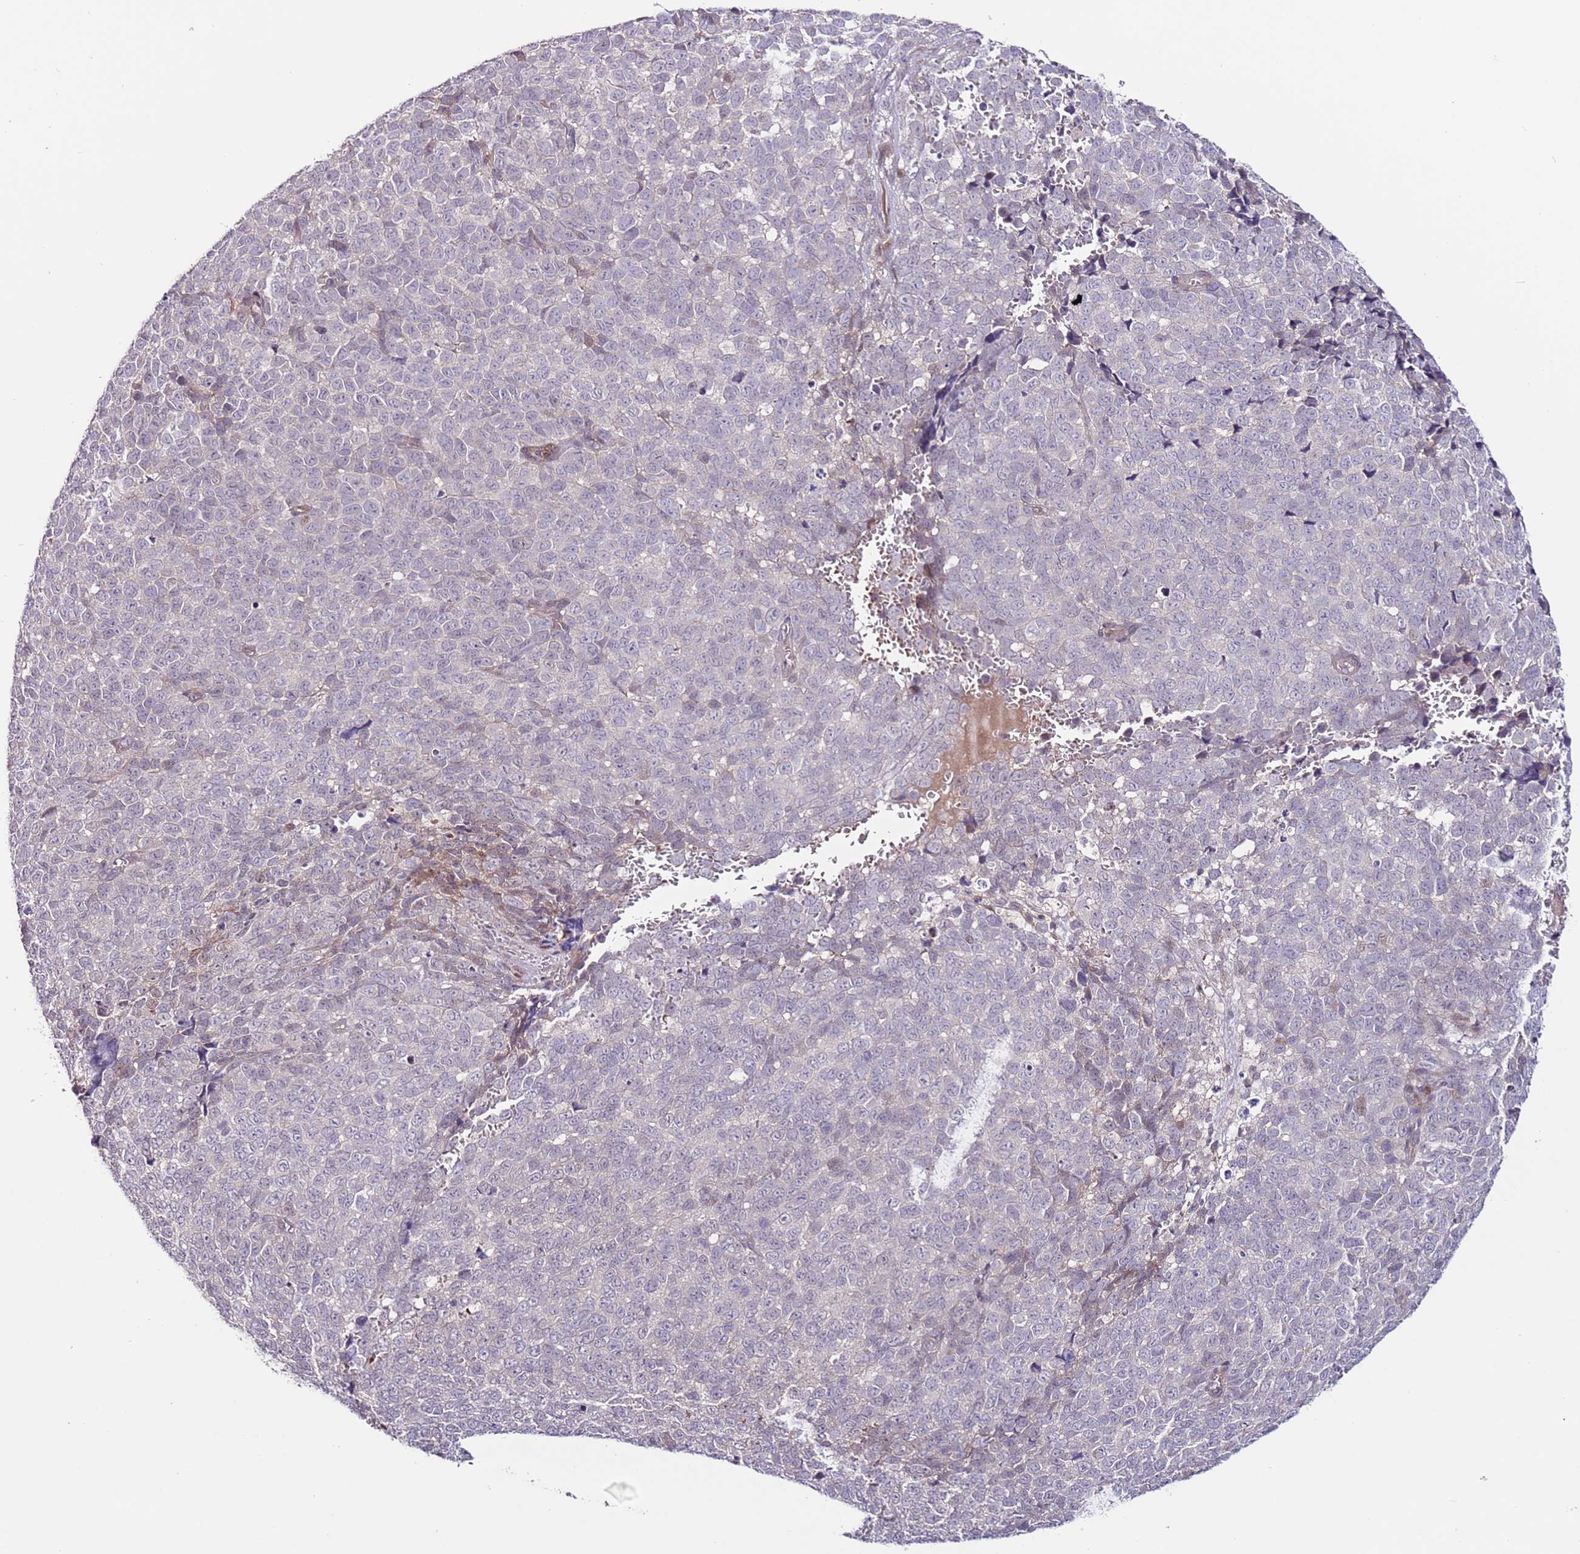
{"staining": {"intensity": "negative", "quantity": "none", "location": "none"}, "tissue": "melanoma", "cell_type": "Tumor cells", "image_type": "cancer", "snomed": [{"axis": "morphology", "description": "Malignant melanoma, NOS"}, {"axis": "topography", "description": "Nose, NOS"}], "caption": "The micrograph shows no significant staining in tumor cells of melanoma.", "gene": "MTG2", "patient": {"sex": "female", "age": 48}}